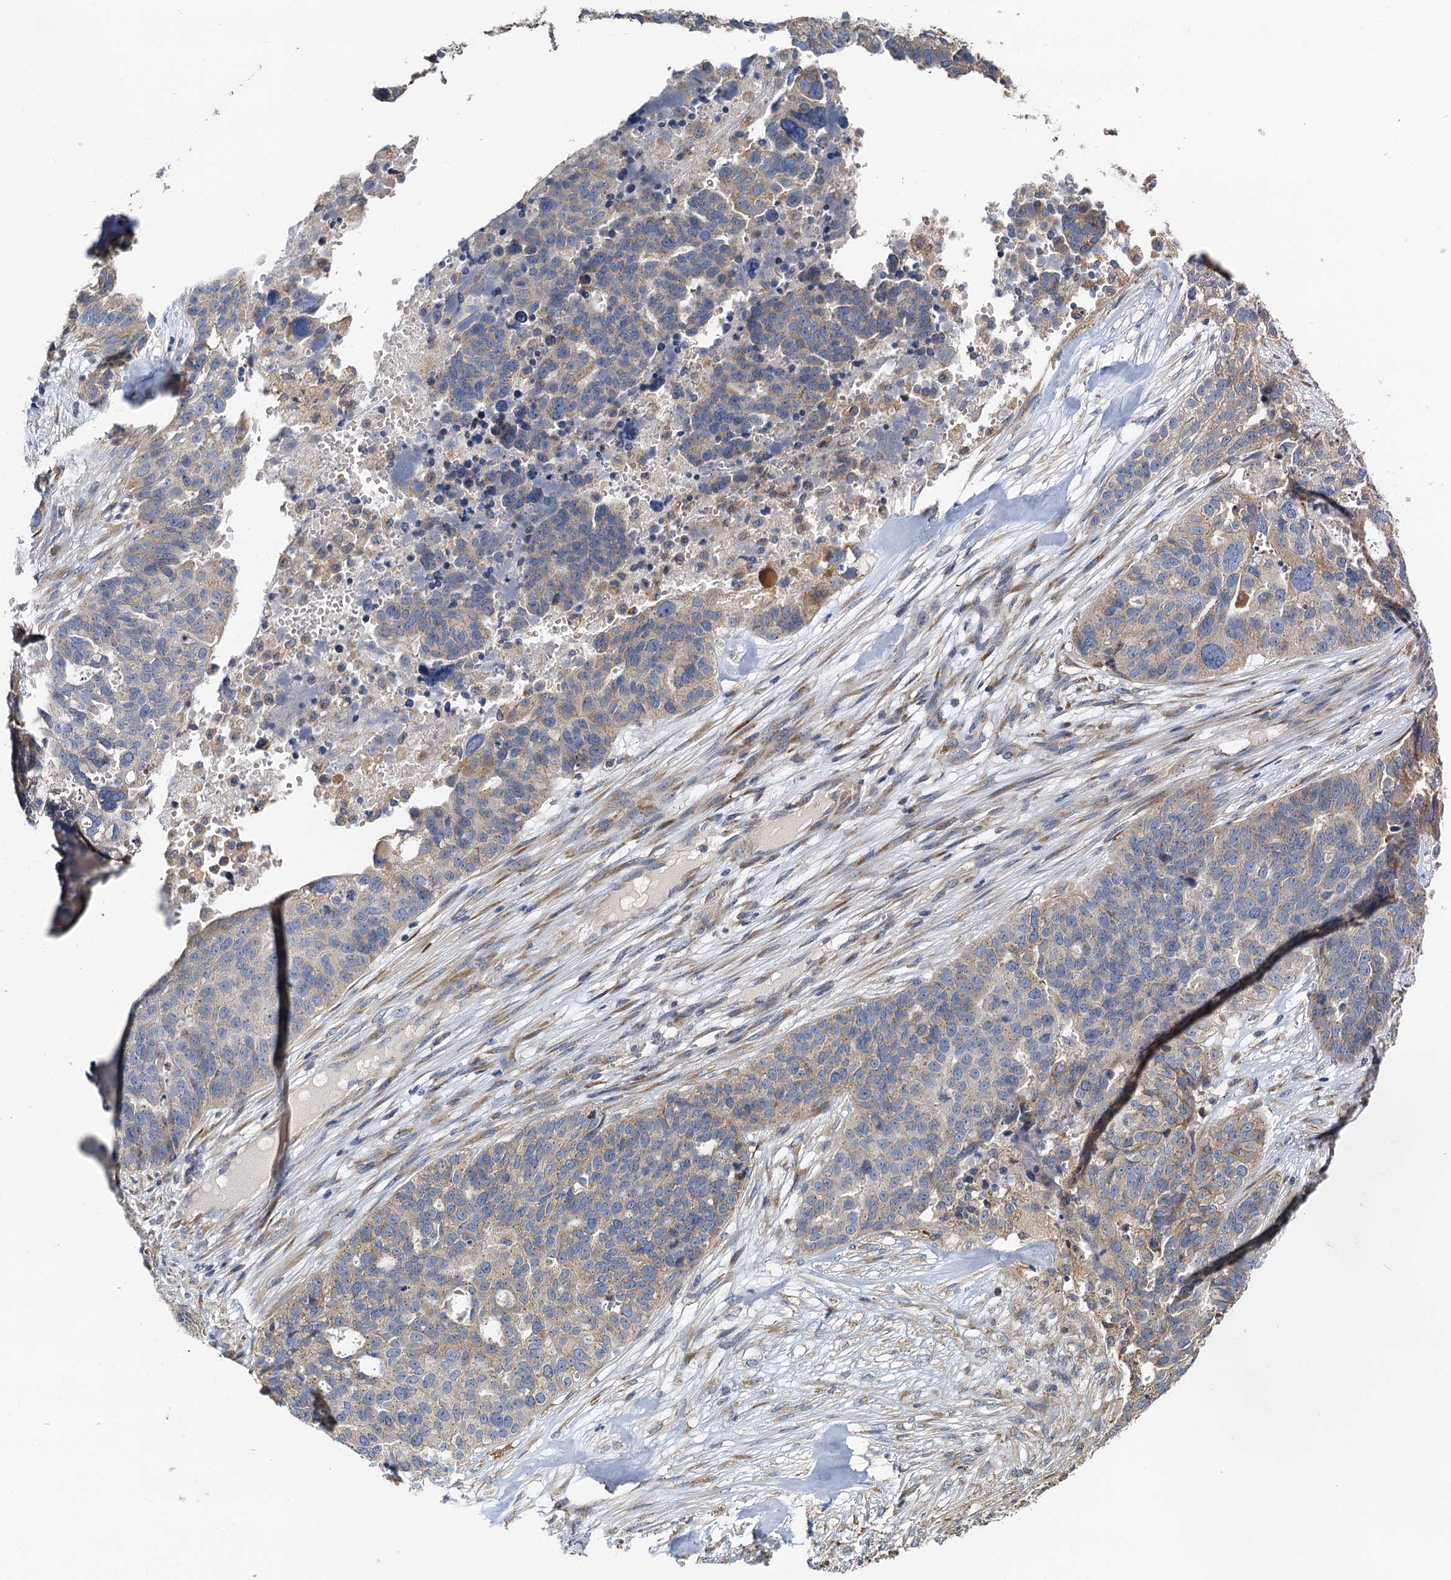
{"staining": {"intensity": "weak", "quantity": "25%-75%", "location": "cytoplasmic/membranous"}, "tissue": "ovarian cancer", "cell_type": "Tumor cells", "image_type": "cancer", "snomed": [{"axis": "morphology", "description": "Cystadenocarcinoma, serous, NOS"}, {"axis": "topography", "description": "Ovary"}], "caption": "DAB immunohistochemical staining of human ovarian cancer (serous cystadenocarcinoma) demonstrates weak cytoplasmic/membranous protein staining in approximately 25%-75% of tumor cells. (Stains: DAB (3,3'-diaminobenzidine) in brown, nuclei in blue, Microscopy: brightfield microscopy at high magnification).", "gene": "NKAPD1", "patient": {"sex": "female", "age": 59}}